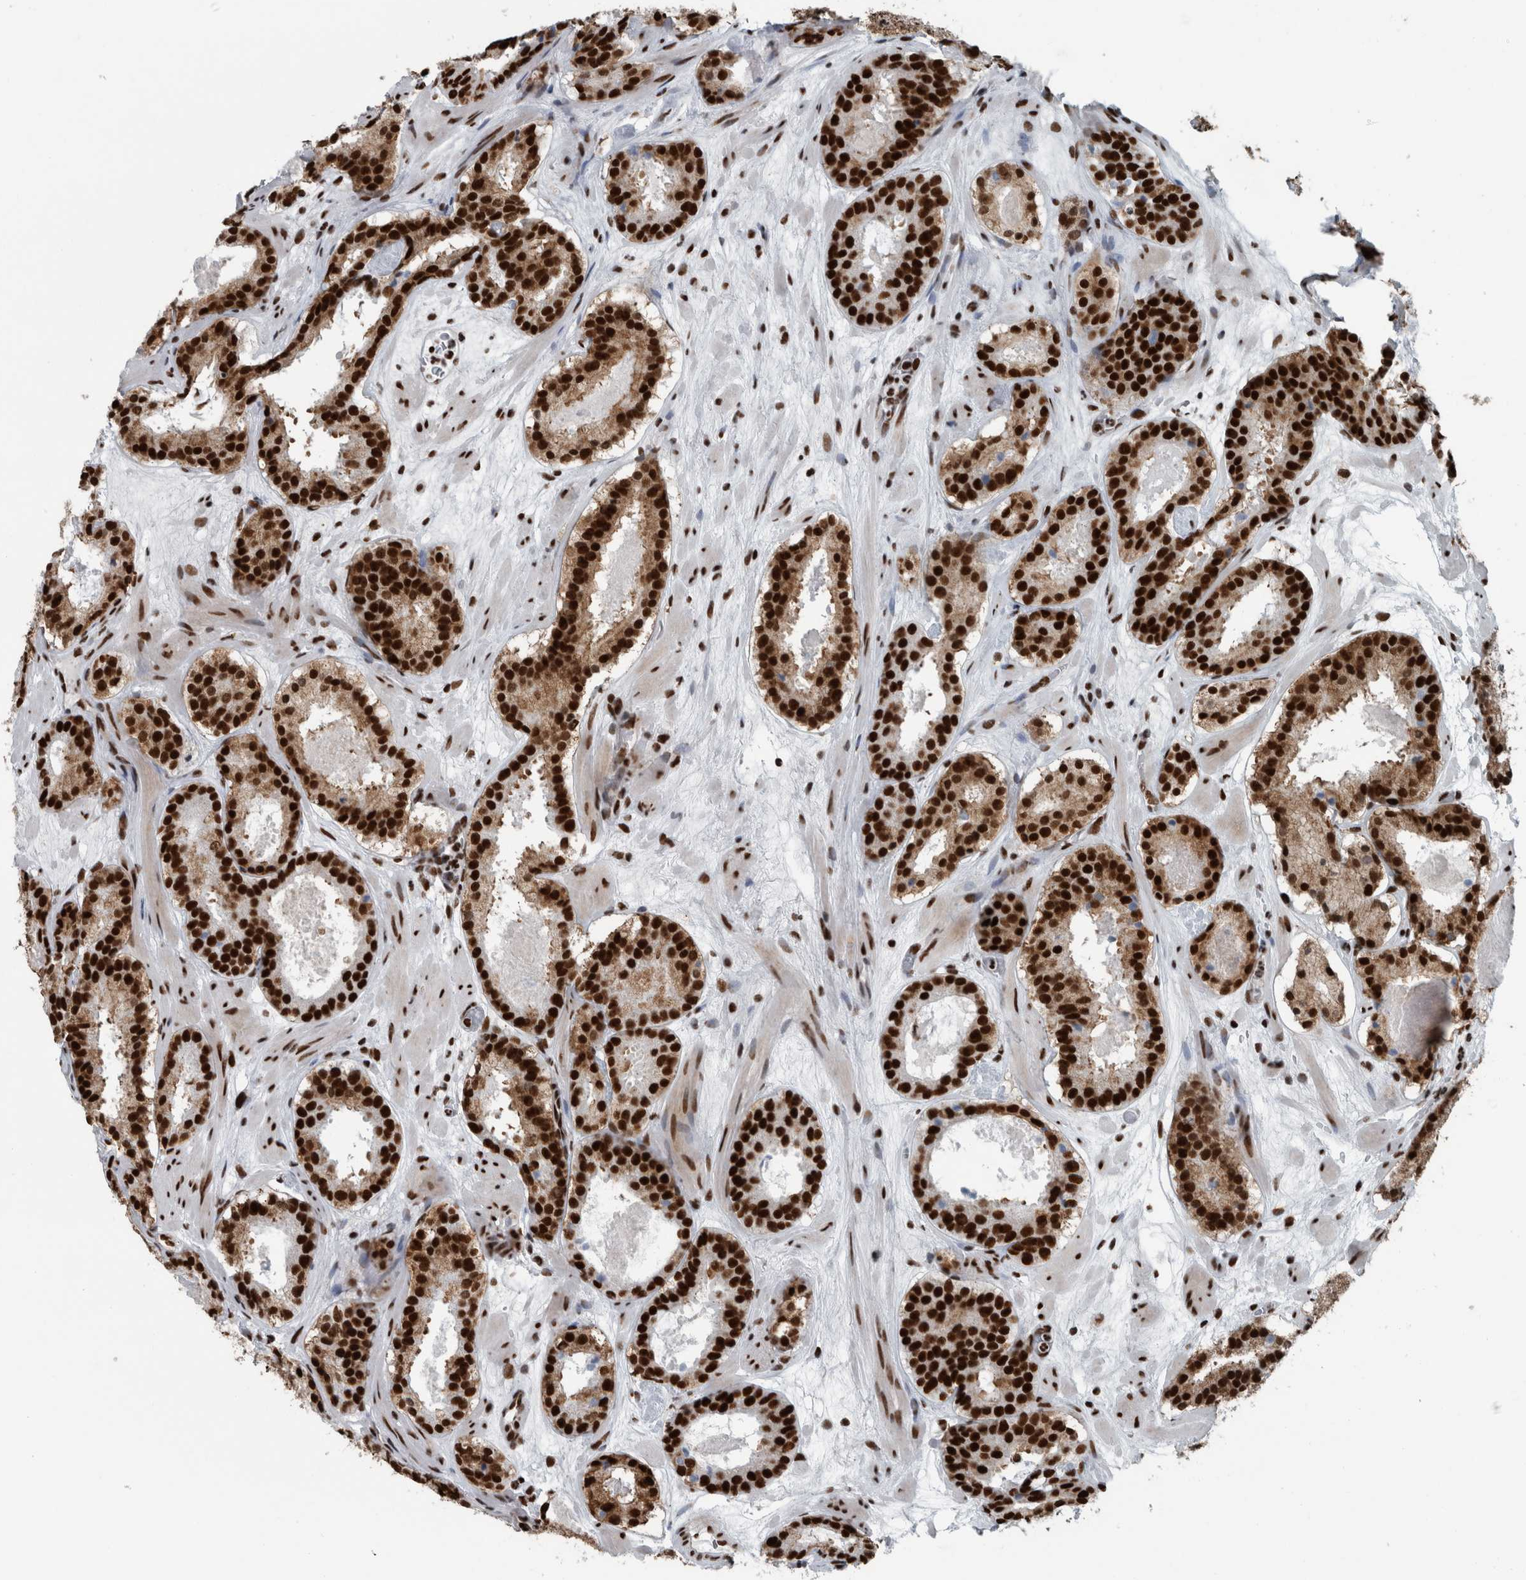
{"staining": {"intensity": "strong", "quantity": ">75%", "location": "nuclear"}, "tissue": "prostate cancer", "cell_type": "Tumor cells", "image_type": "cancer", "snomed": [{"axis": "morphology", "description": "Adenocarcinoma, Low grade"}, {"axis": "topography", "description": "Prostate"}], "caption": "Prostate cancer stained for a protein exhibits strong nuclear positivity in tumor cells. Using DAB (3,3'-diaminobenzidine) (brown) and hematoxylin (blue) stains, captured at high magnification using brightfield microscopy.", "gene": "DNMT3A", "patient": {"sex": "male", "age": 69}}